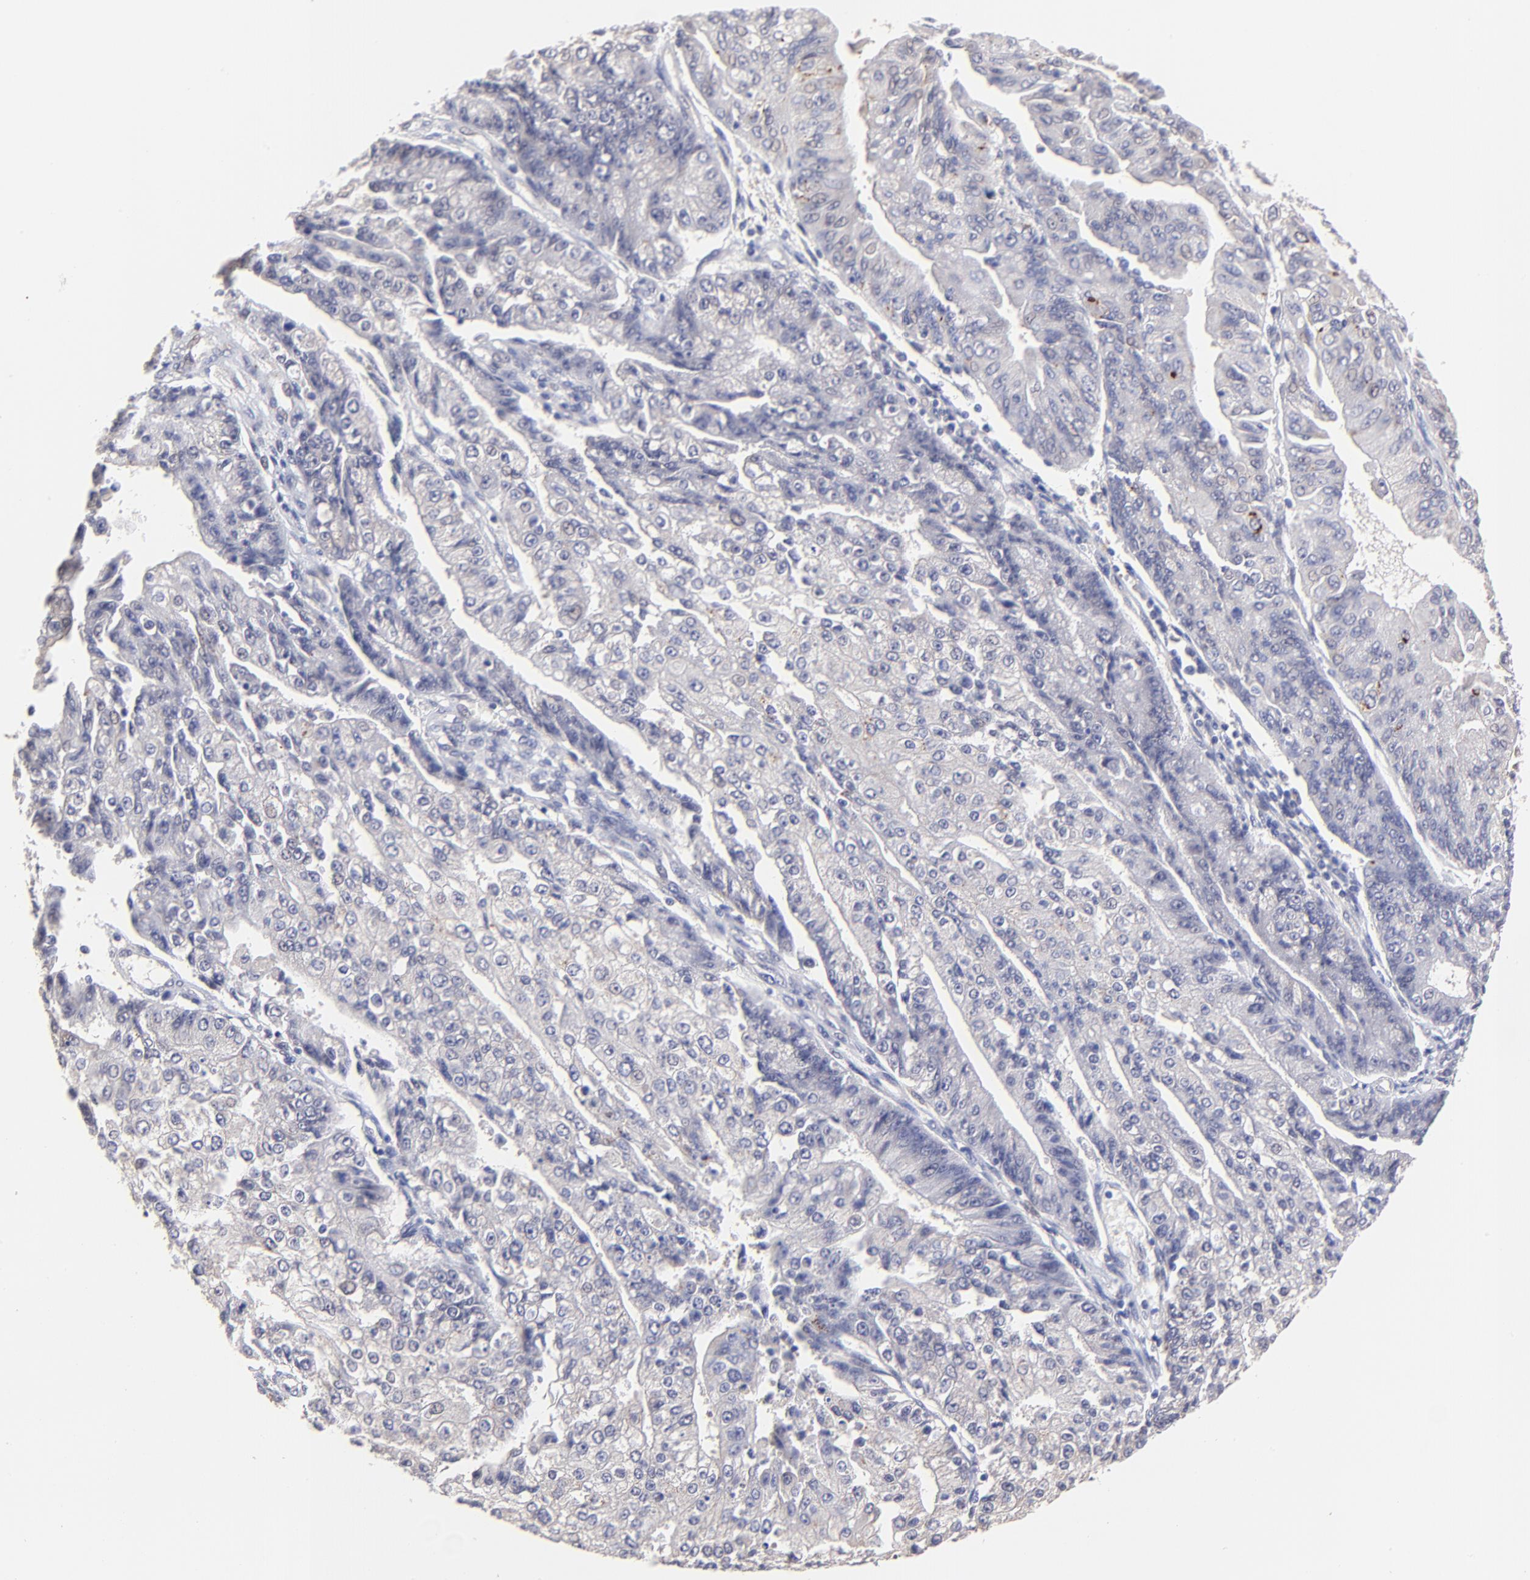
{"staining": {"intensity": "negative", "quantity": "none", "location": "none"}, "tissue": "endometrial cancer", "cell_type": "Tumor cells", "image_type": "cancer", "snomed": [{"axis": "morphology", "description": "Adenocarcinoma, NOS"}, {"axis": "topography", "description": "Endometrium"}], "caption": "Immunohistochemical staining of endometrial cancer shows no significant expression in tumor cells.", "gene": "ZNF747", "patient": {"sex": "female", "age": 75}}